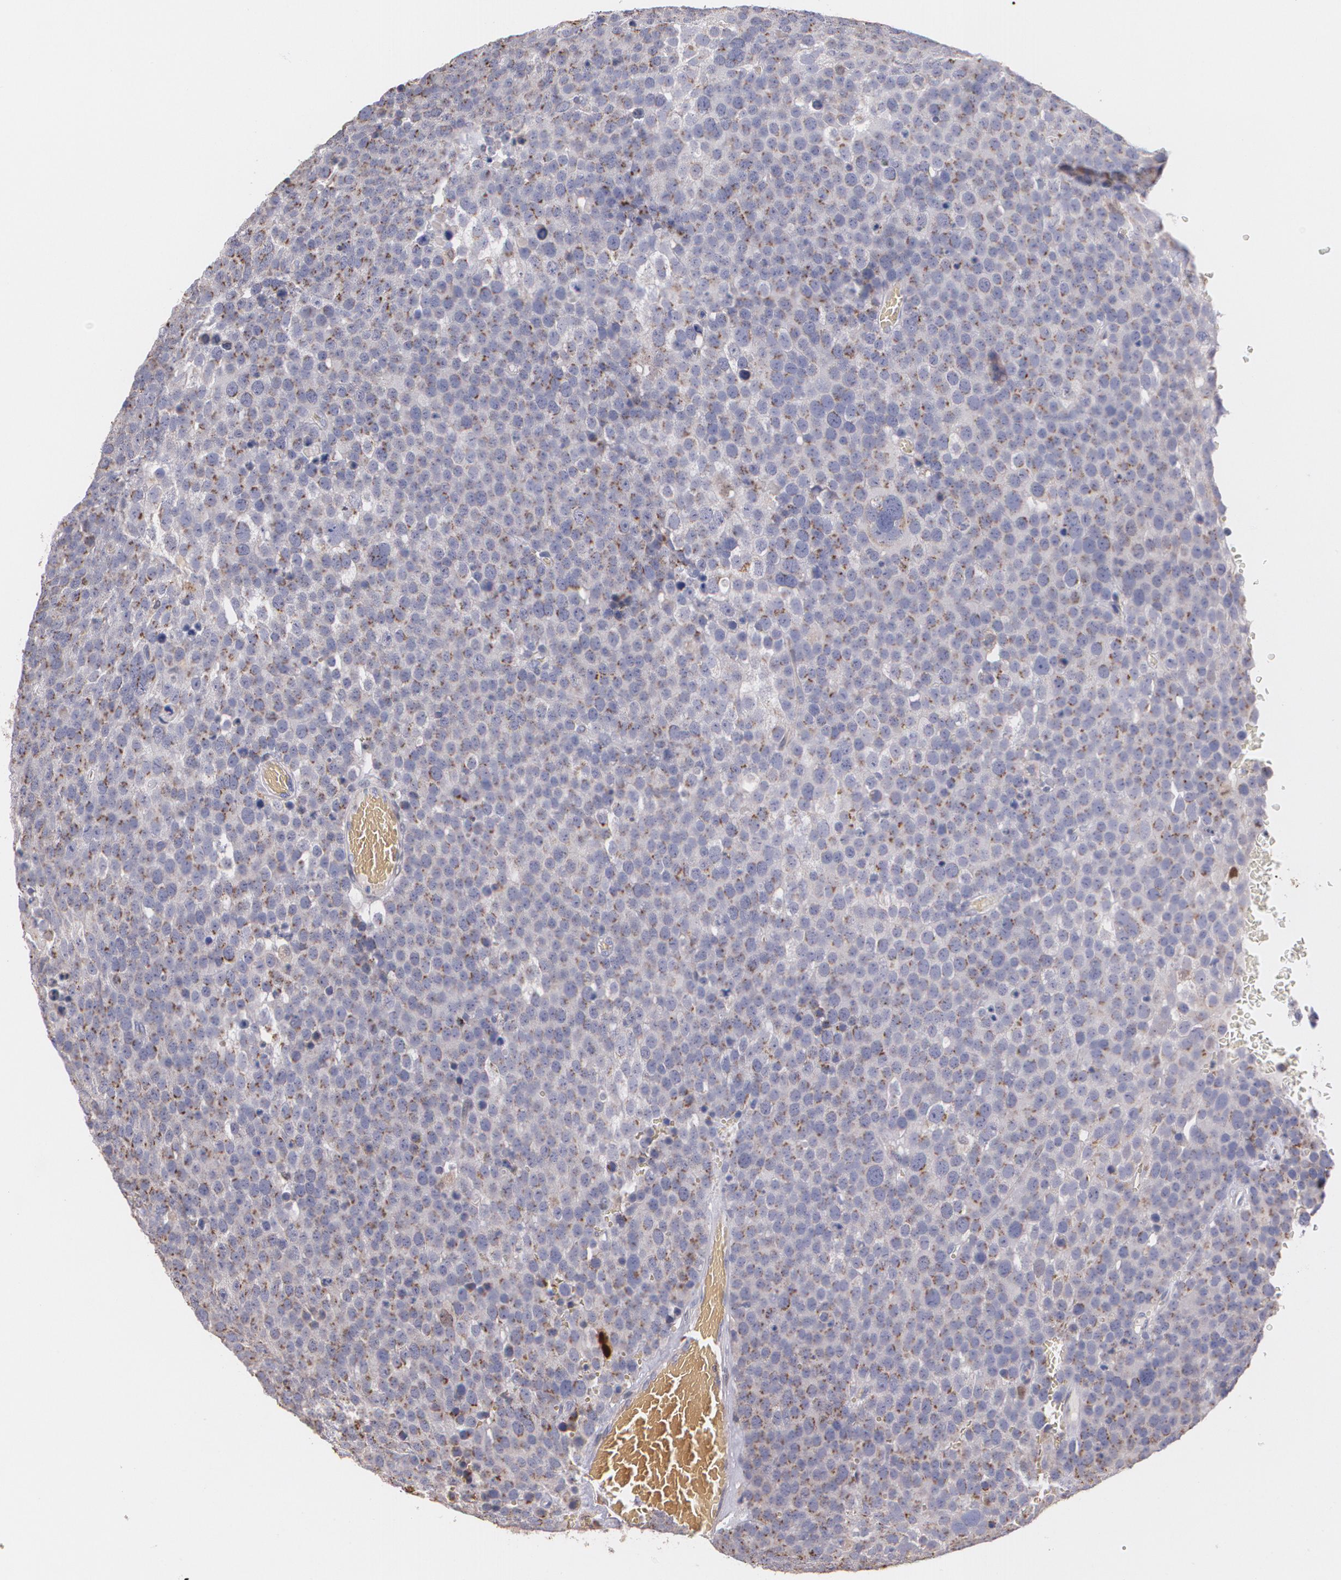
{"staining": {"intensity": "weak", "quantity": "25%-75%", "location": "cytoplasmic/membranous"}, "tissue": "testis cancer", "cell_type": "Tumor cells", "image_type": "cancer", "snomed": [{"axis": "morphology", "description": "Seminoma, NOS"}, {"axis": "topography", "description": "Testis"}], "caption": "Testis seminoma stained with a protein marker demonstrates weak staining in tumor cells.", "gene": "ATF3", "patient": {"sex": "male", "age": 71}}